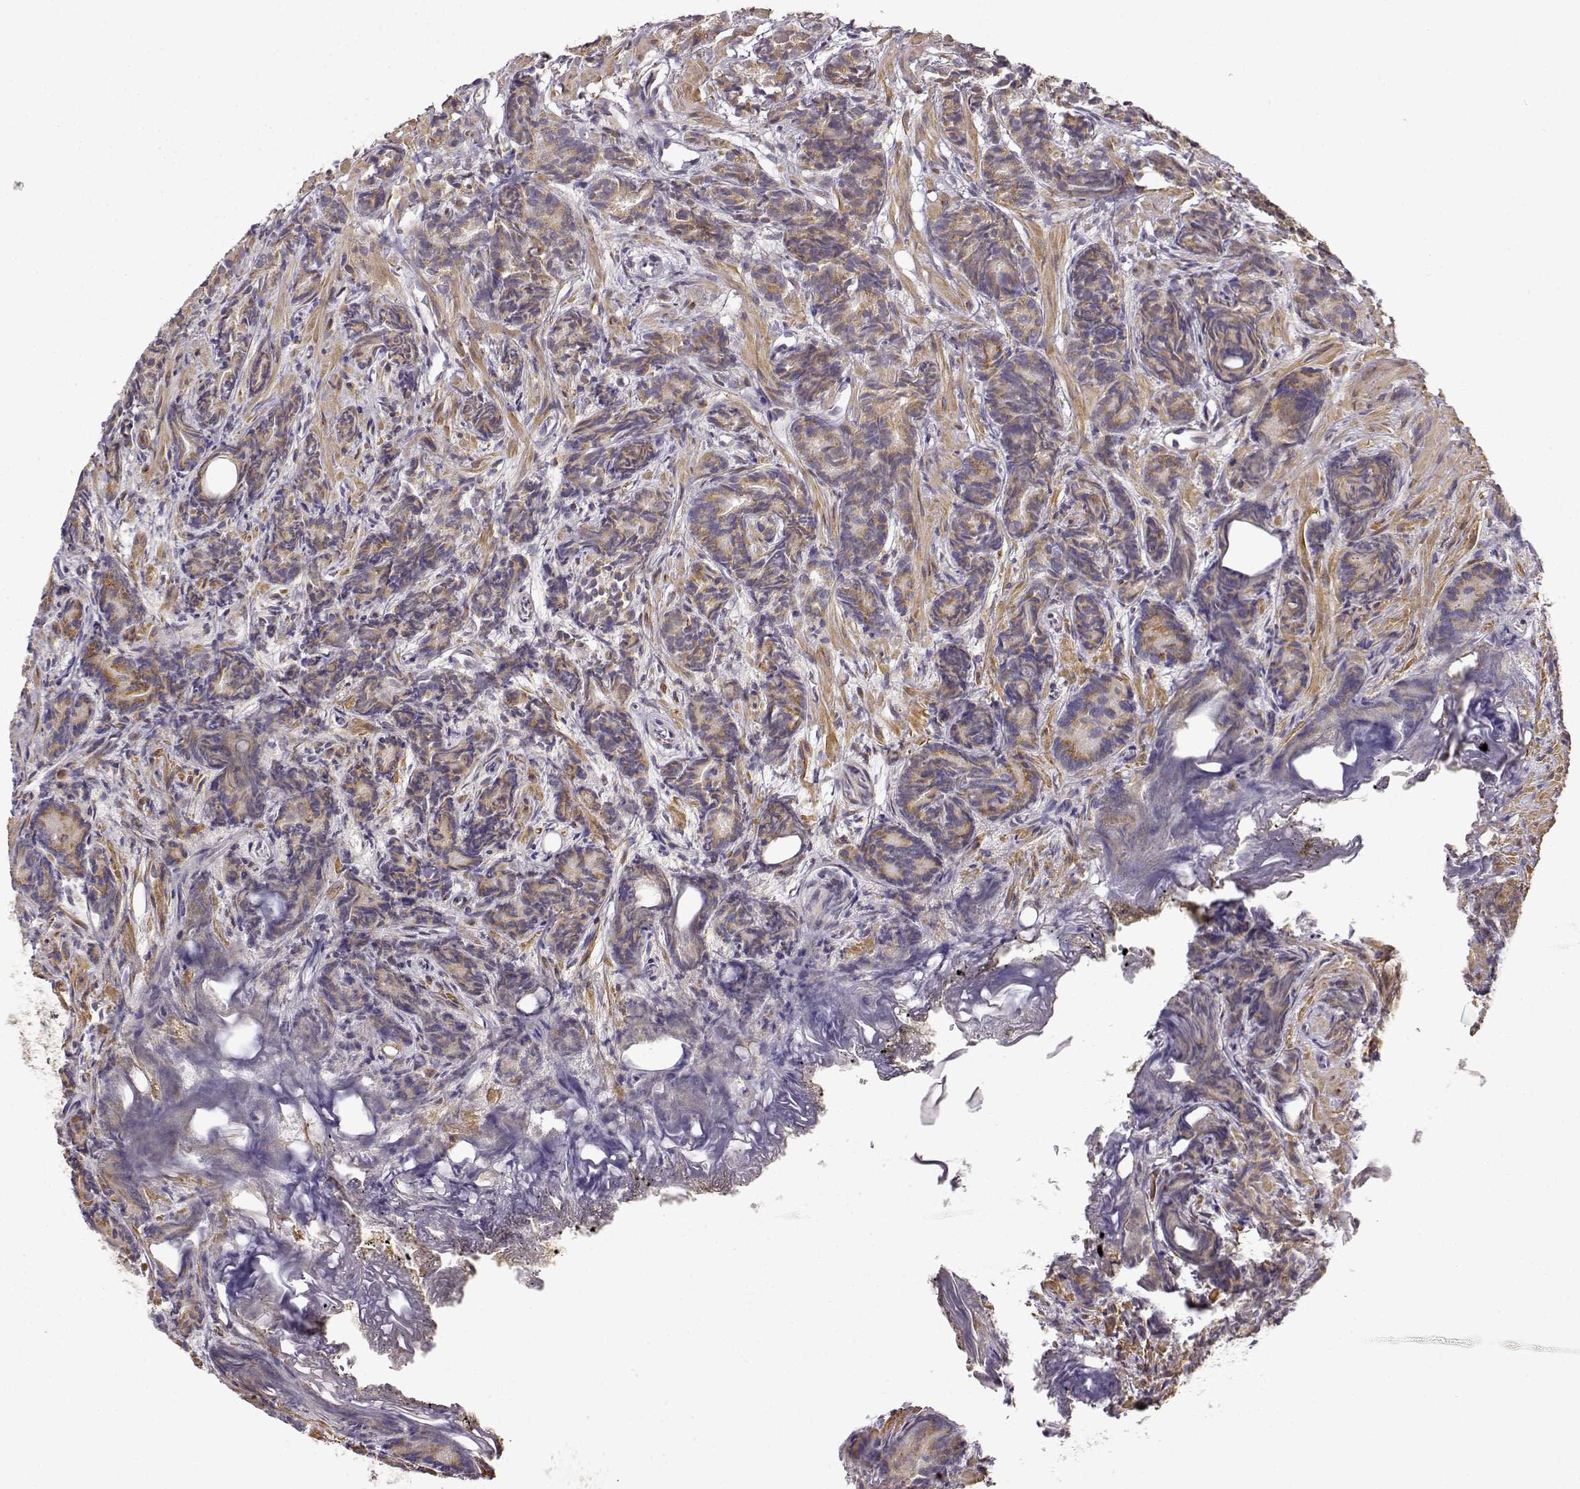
{"staining": {"intensity": "moderate", "quantity": ">75%", "location": "cytoplasmic/membranous"}, "tissue": "prostate cancer", "cell_type": "Tumor cells", "image_type": "cancer", "snomed": [{"axis": "morphology", "description": "Adenocarcinoma, High grade"}, {"axis": "topography", "description": "Prostate"}], "caption": "A high-resolution photomicrograph shows IHC staining of prostate cancer (adenocarcinoma (high-grade)), which exhibits moderate cytoplasmic/membranous staining in about >75% of tumor cells.", "gene": "ERGIC2", "patient": {"sex": "male", "age": 84}}